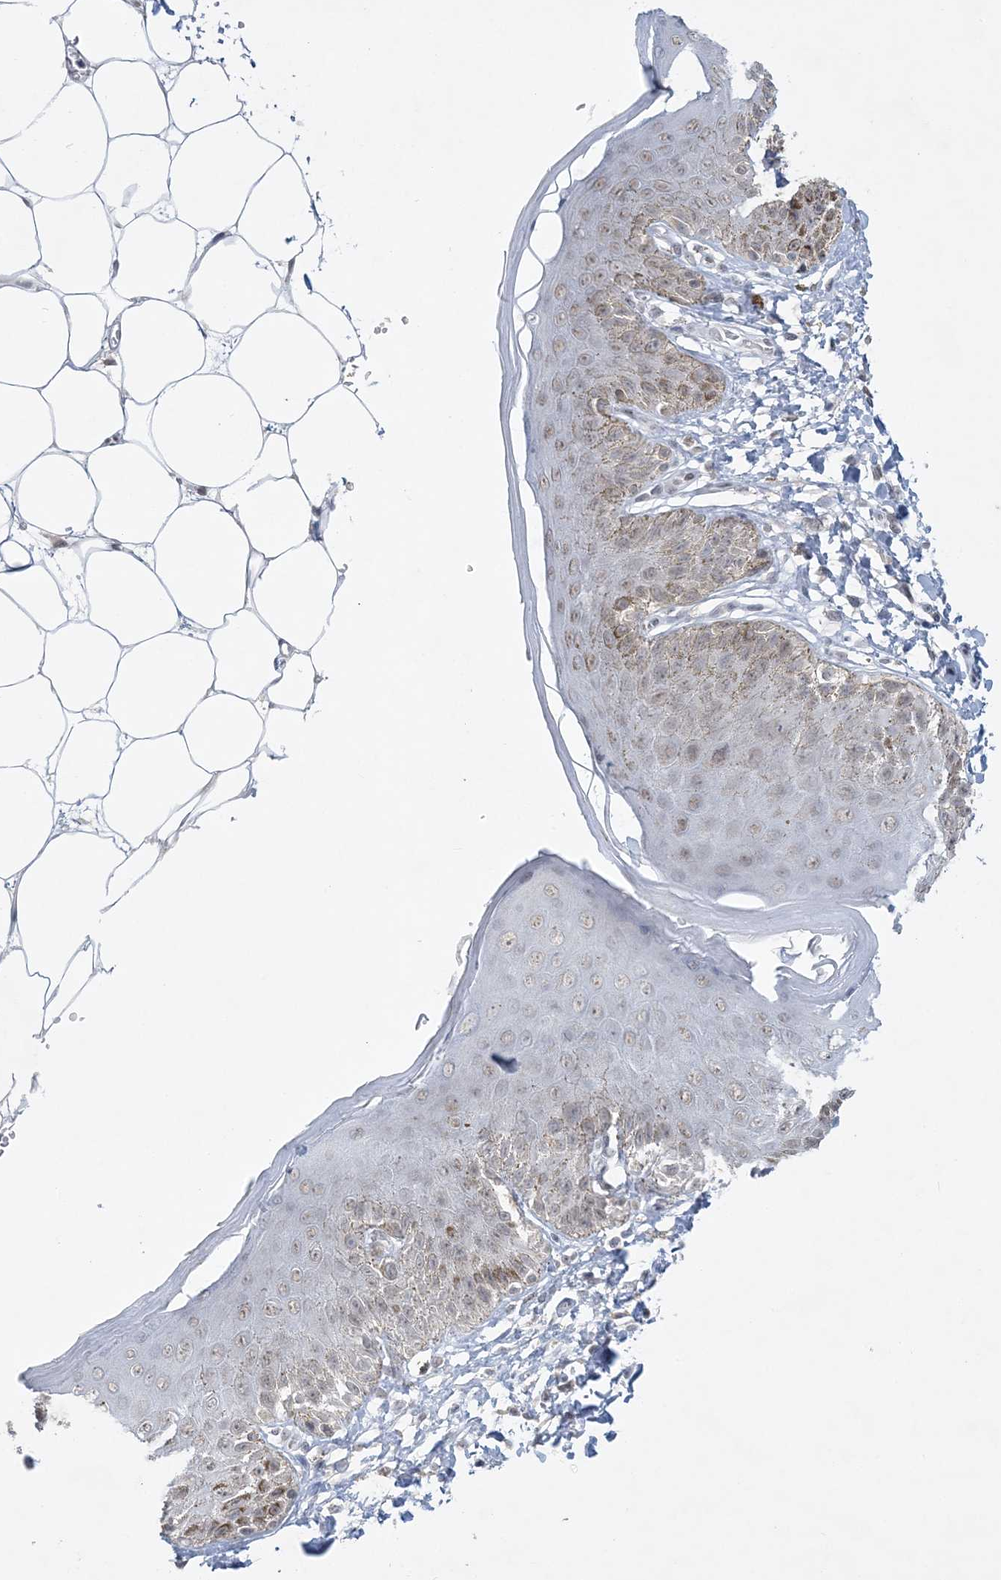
{"staining": {"intensity": "weak", "quantity": "25%-75%", "location": "cytoplasmic/membranous,nuclear"}, "tissue": "skin", "cell_type": "Epidermal cells", "image_type": "normal", "snomed": [{"axis": "morphology", "description": "Normal tissue, NOS"}, {"axis": "topography", "description": "Anal"}], "caption": "A brown stain shows weak cytoplasmic/membranous,nuclear expression of a protein in epidermal cells of normal human skin. (DAB (3,3'-diaminobenzidine) IHC, brown staining for protein, blue staining for nuclei).", "gene": "KMT2D", "patient": {"sex": "male", "age": 44}}